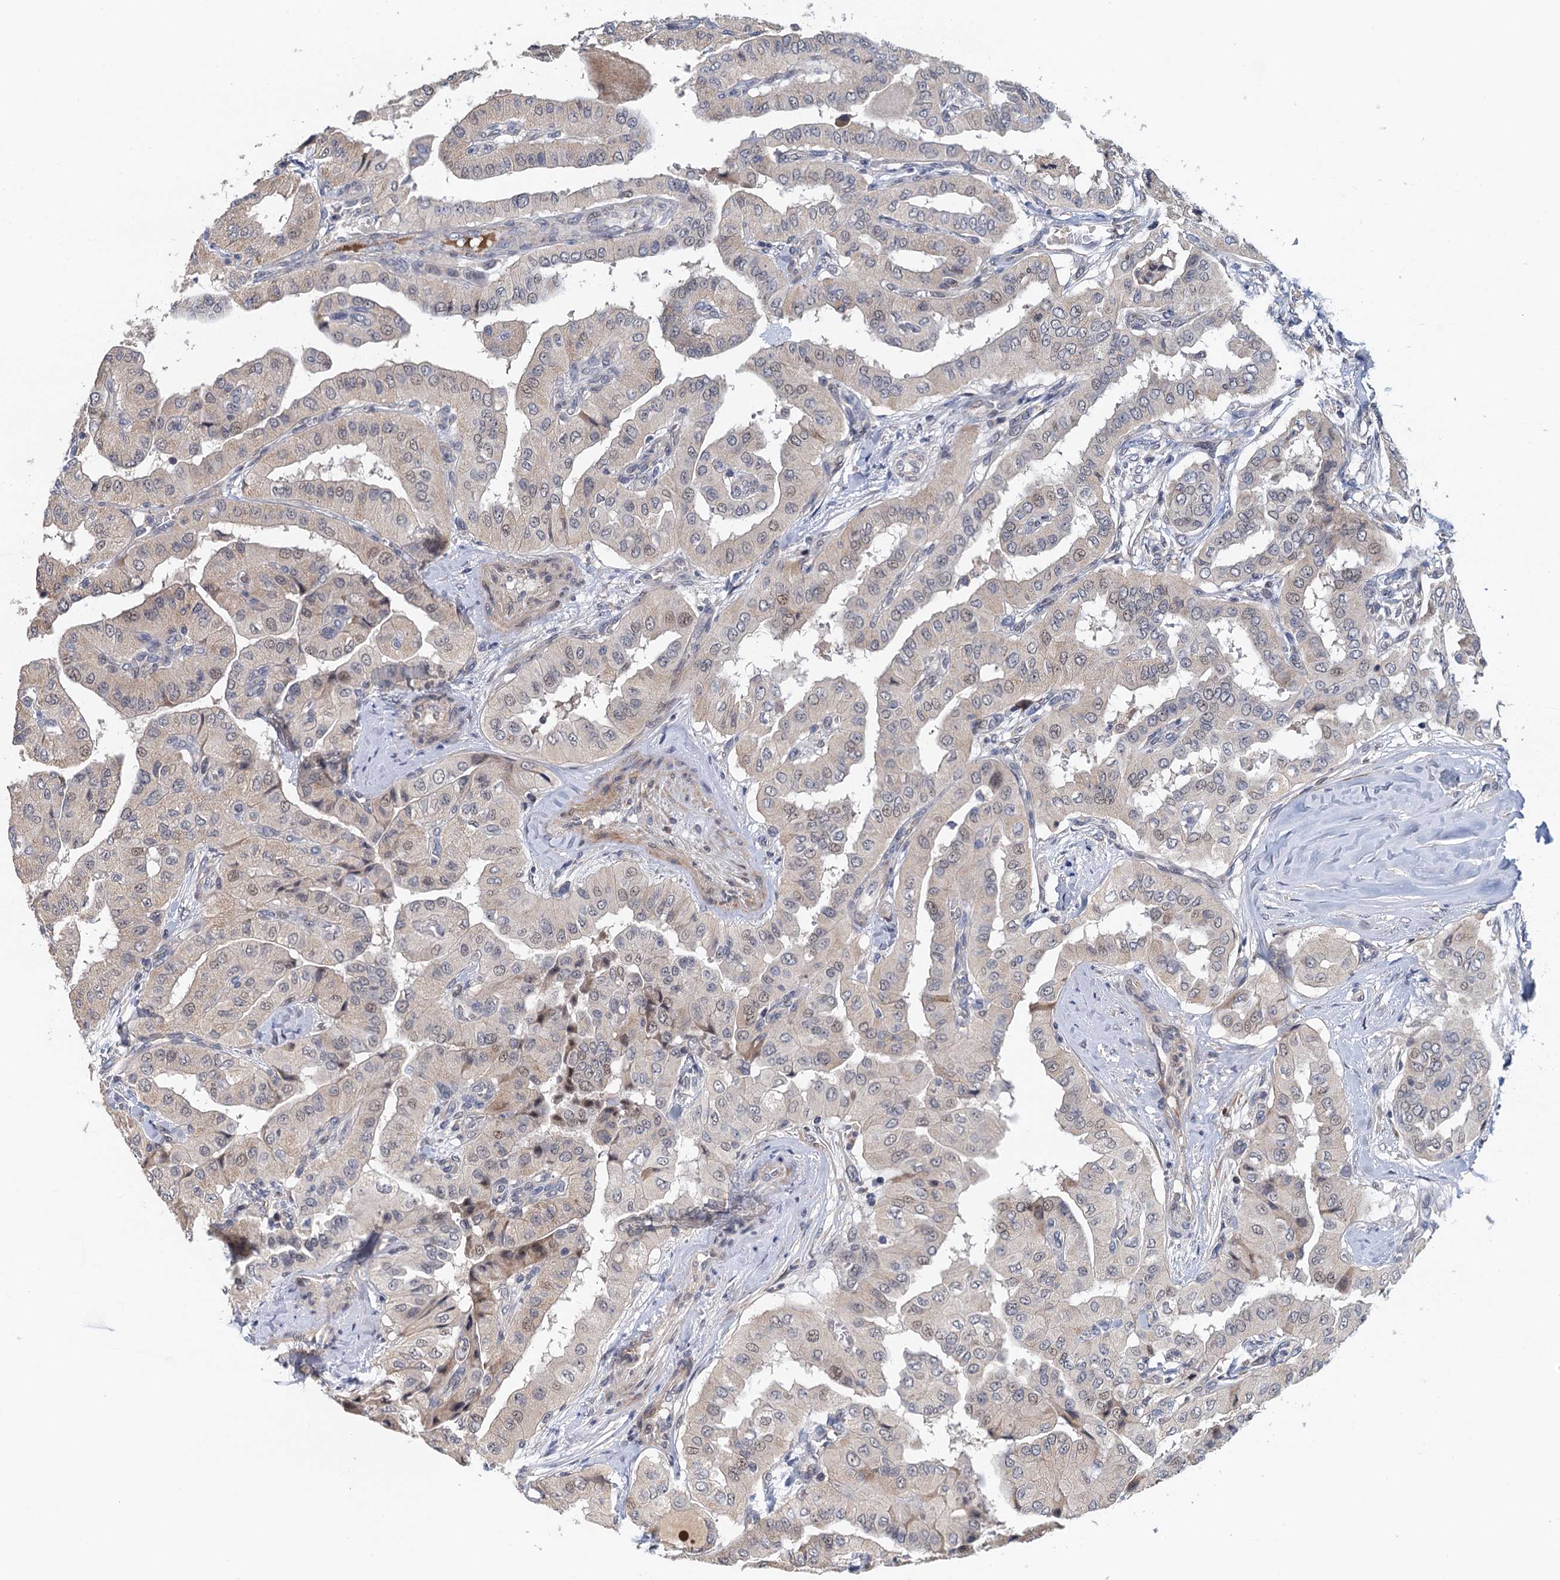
{"staining": {"intensity": "negative", "quantity": "none", "location": "none"}, "tissue": "thyroid cancer", "cell_type": "Tumor cells", "image_type": "cancer", "snomed": [{"axis": "morphology", "description": "Papillary adenocarcinoma, NOS"}, {"axis": "topography", "description": "Thyroid gland"}], "caption": "Tumor cells show no significant protein expression in thyroid cancer. Brightfield microscopy of immunohistochemistry (IHC) stained with DAB (3,3'-diaminobenzidine) (brown) and hematoxylin (blue), captured at high magnification.", "gene": "MDM1", "patient": {"sex": "female", "age": 59}}